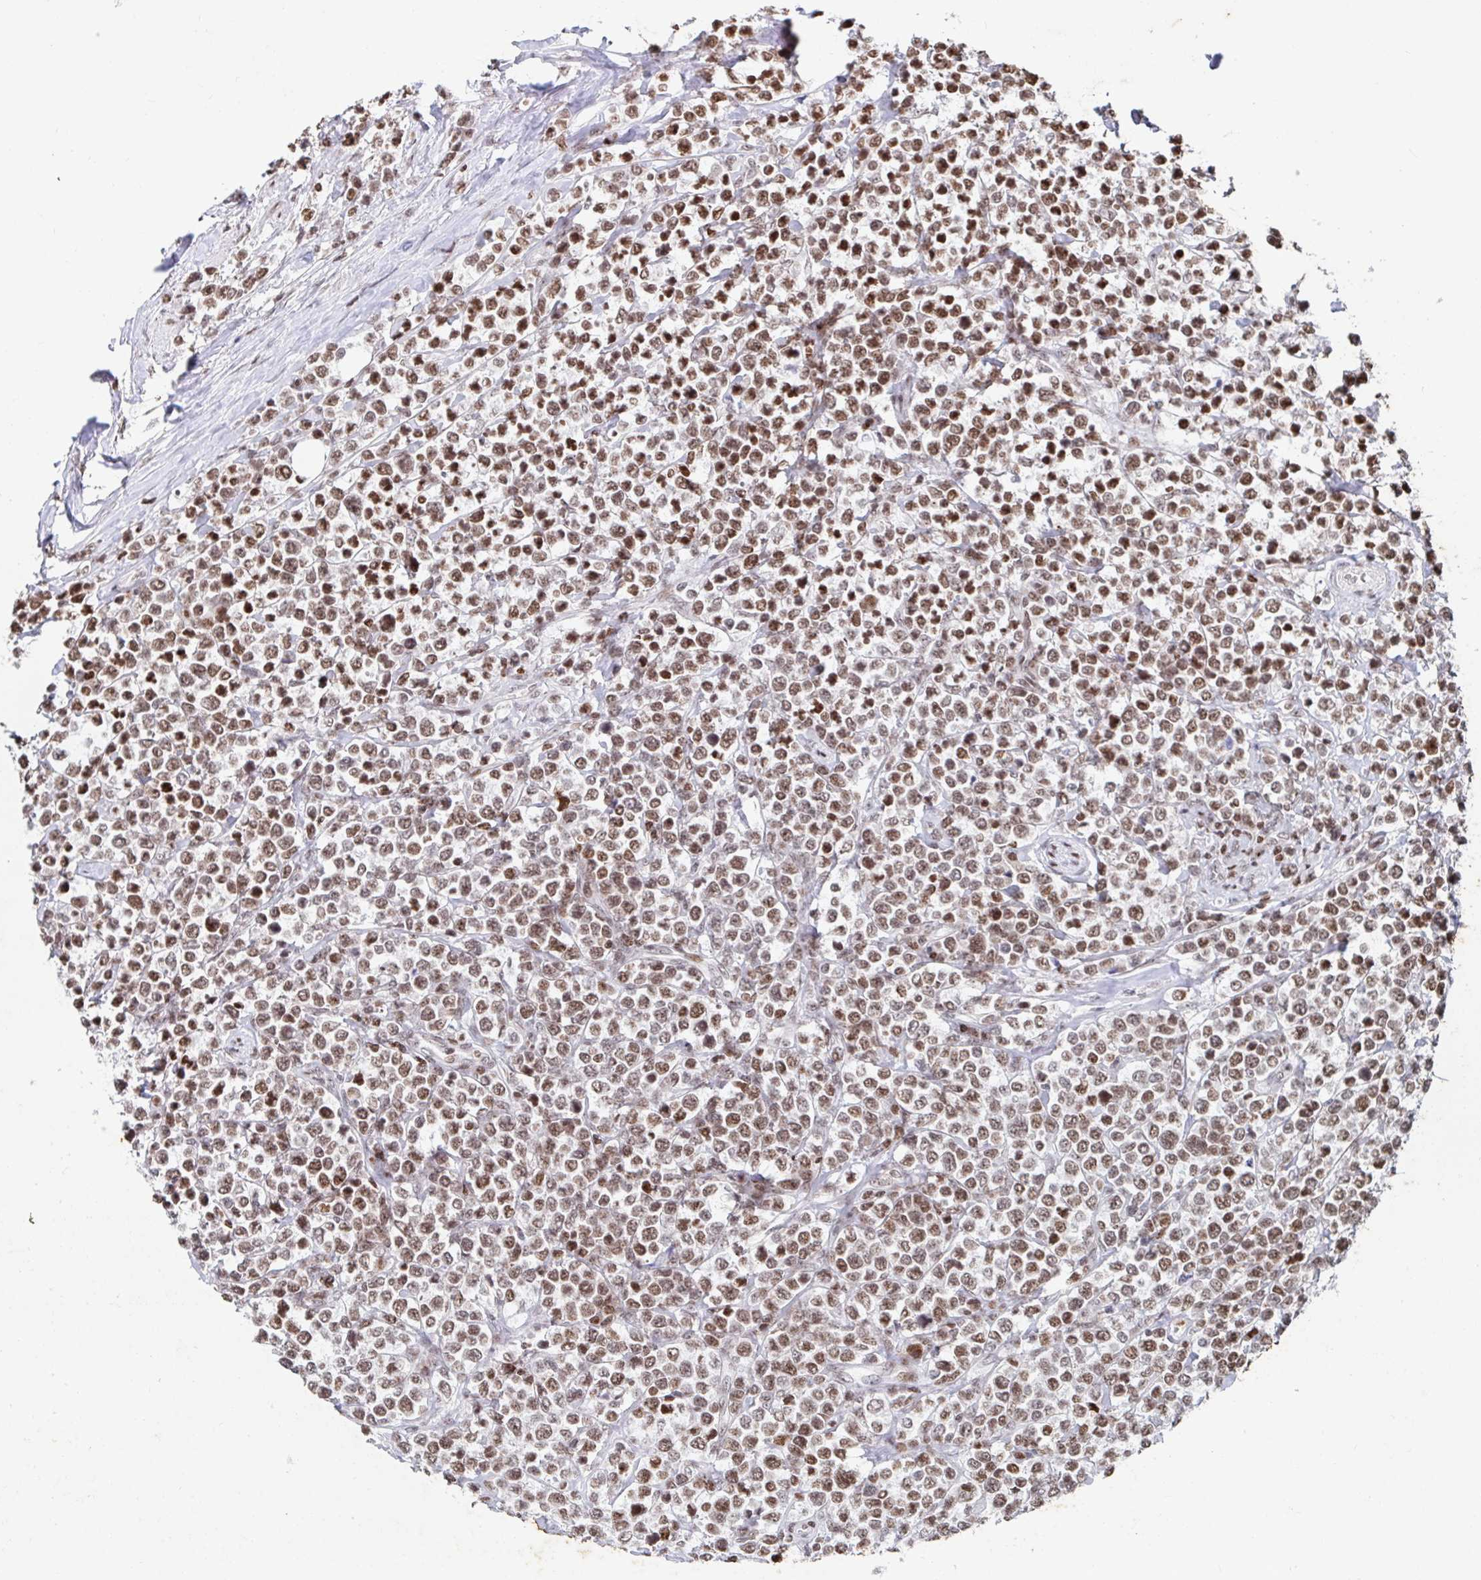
{"staining": {"intensity": "moderate", "quantity": ">75%", "location": "nuclear"}, "tissue": "lymphoma", "cell_type": "Tumor cells", "image_type": "cancer", "snomed": [{"axis": "morphology", "description": "Malignant lymphoma, non-Hodgkin's type, High grade"}, {"axis": "topography", "description": "Soft tissue"}], "caption": "Malignant lymphoma, non-Hodgkin's type (high-grade) was stained to show a protein in brown. There is medium levels of moderate nuclear staining in about >75% of tumor cells.", "gene": "C19orf53", "patient": {"sex": "female", "age": 56}}